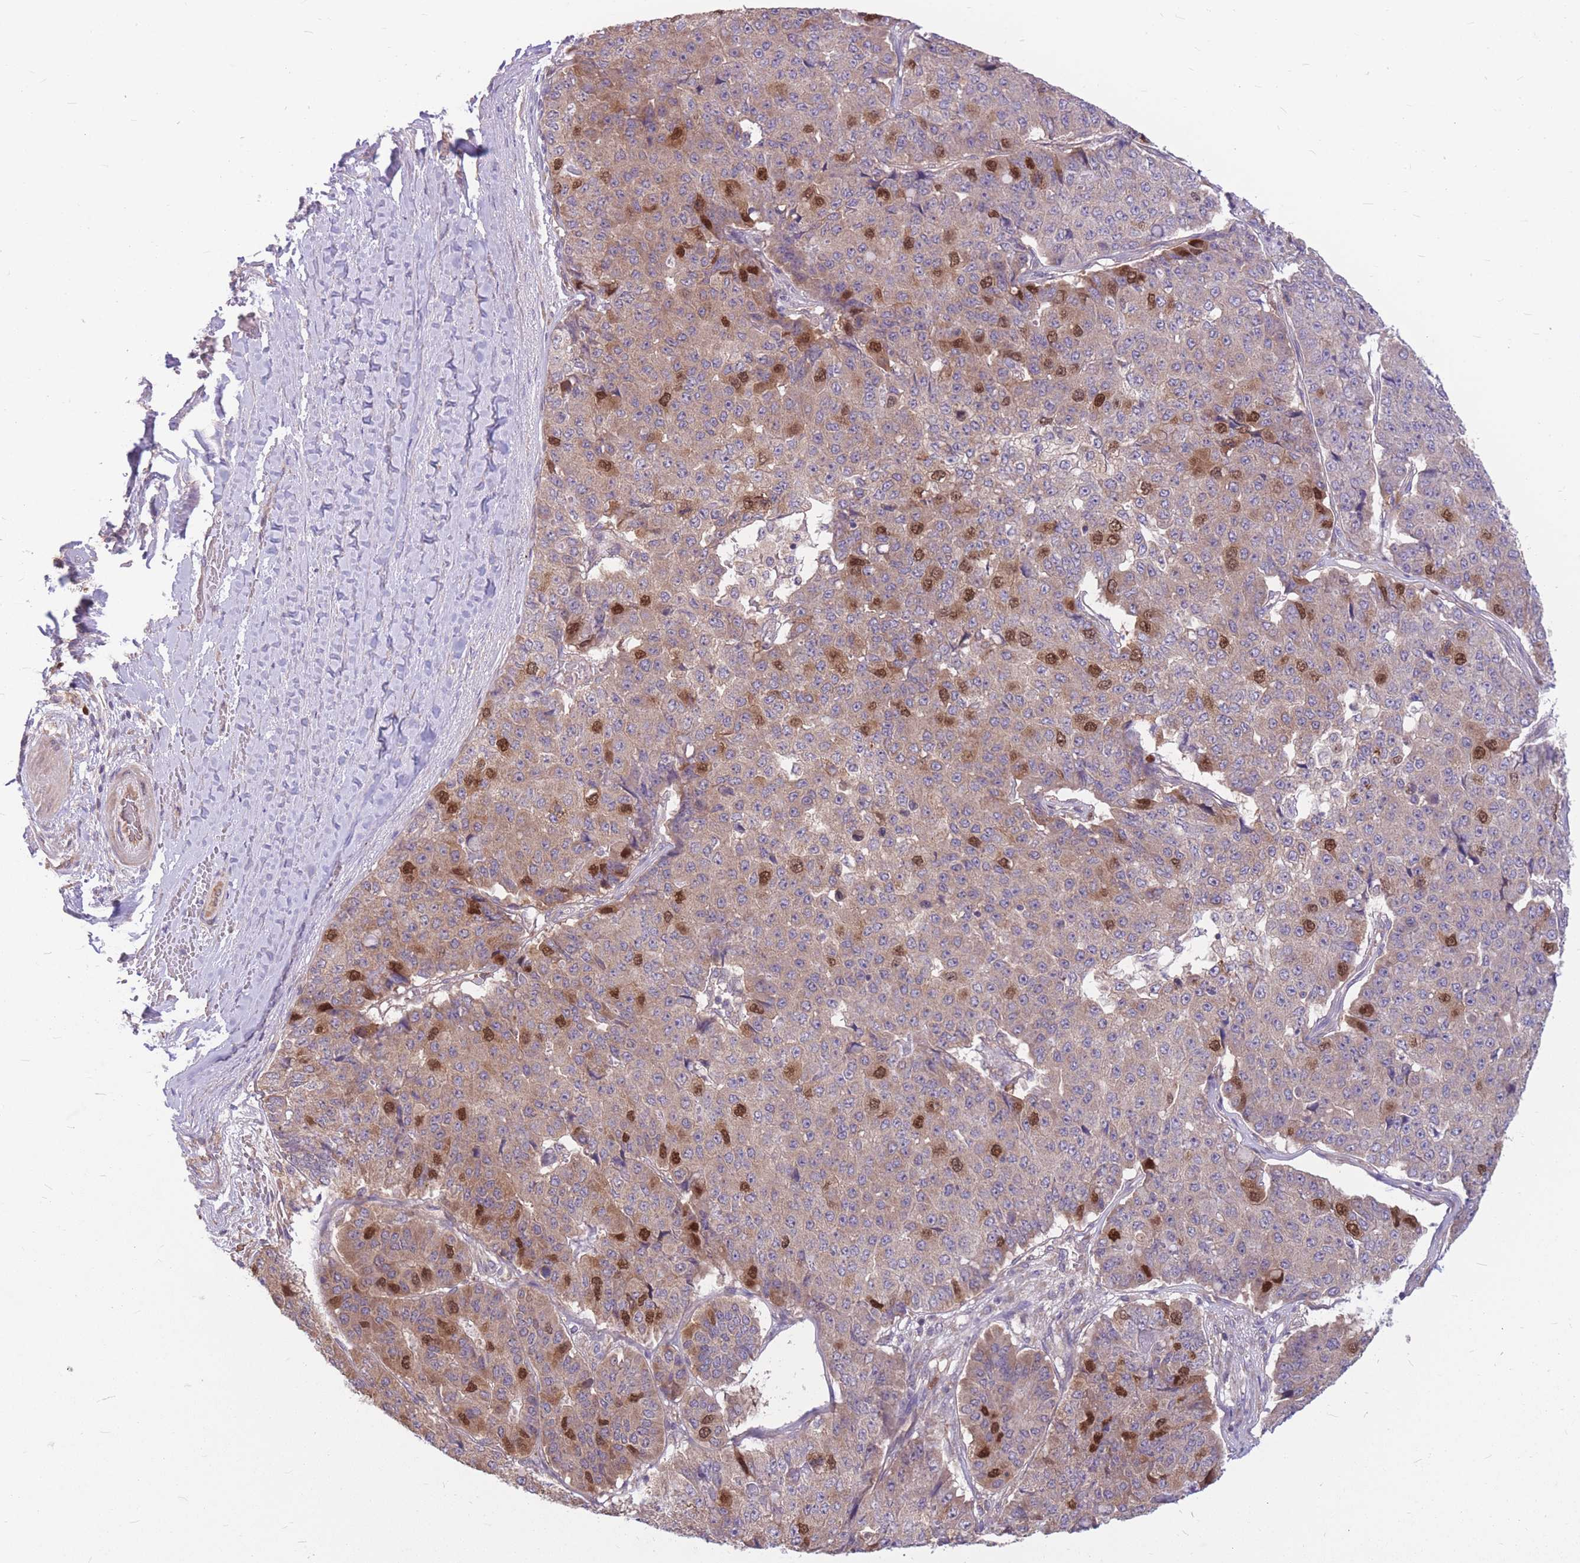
{"staining": {"intensity": "strong", "quantity": "<25%", "location": "nuclear"}, "tissue": "pancreatic cancer", "cell_type": "Tumor cells", "image_type": "cancer", "snomed": [{"axis": "morphology", "description": "Adenocarcinoma, NOS"}, {"axis": "topography", "description": "Pancreas"}], "caption": "Pancreatic adenocarcinoma stained with IHC exhibits strong nuclear expression in about <25% of tumor cells.", "gene": "GMNN", "patient": {"sex": "male", "age": 50}}